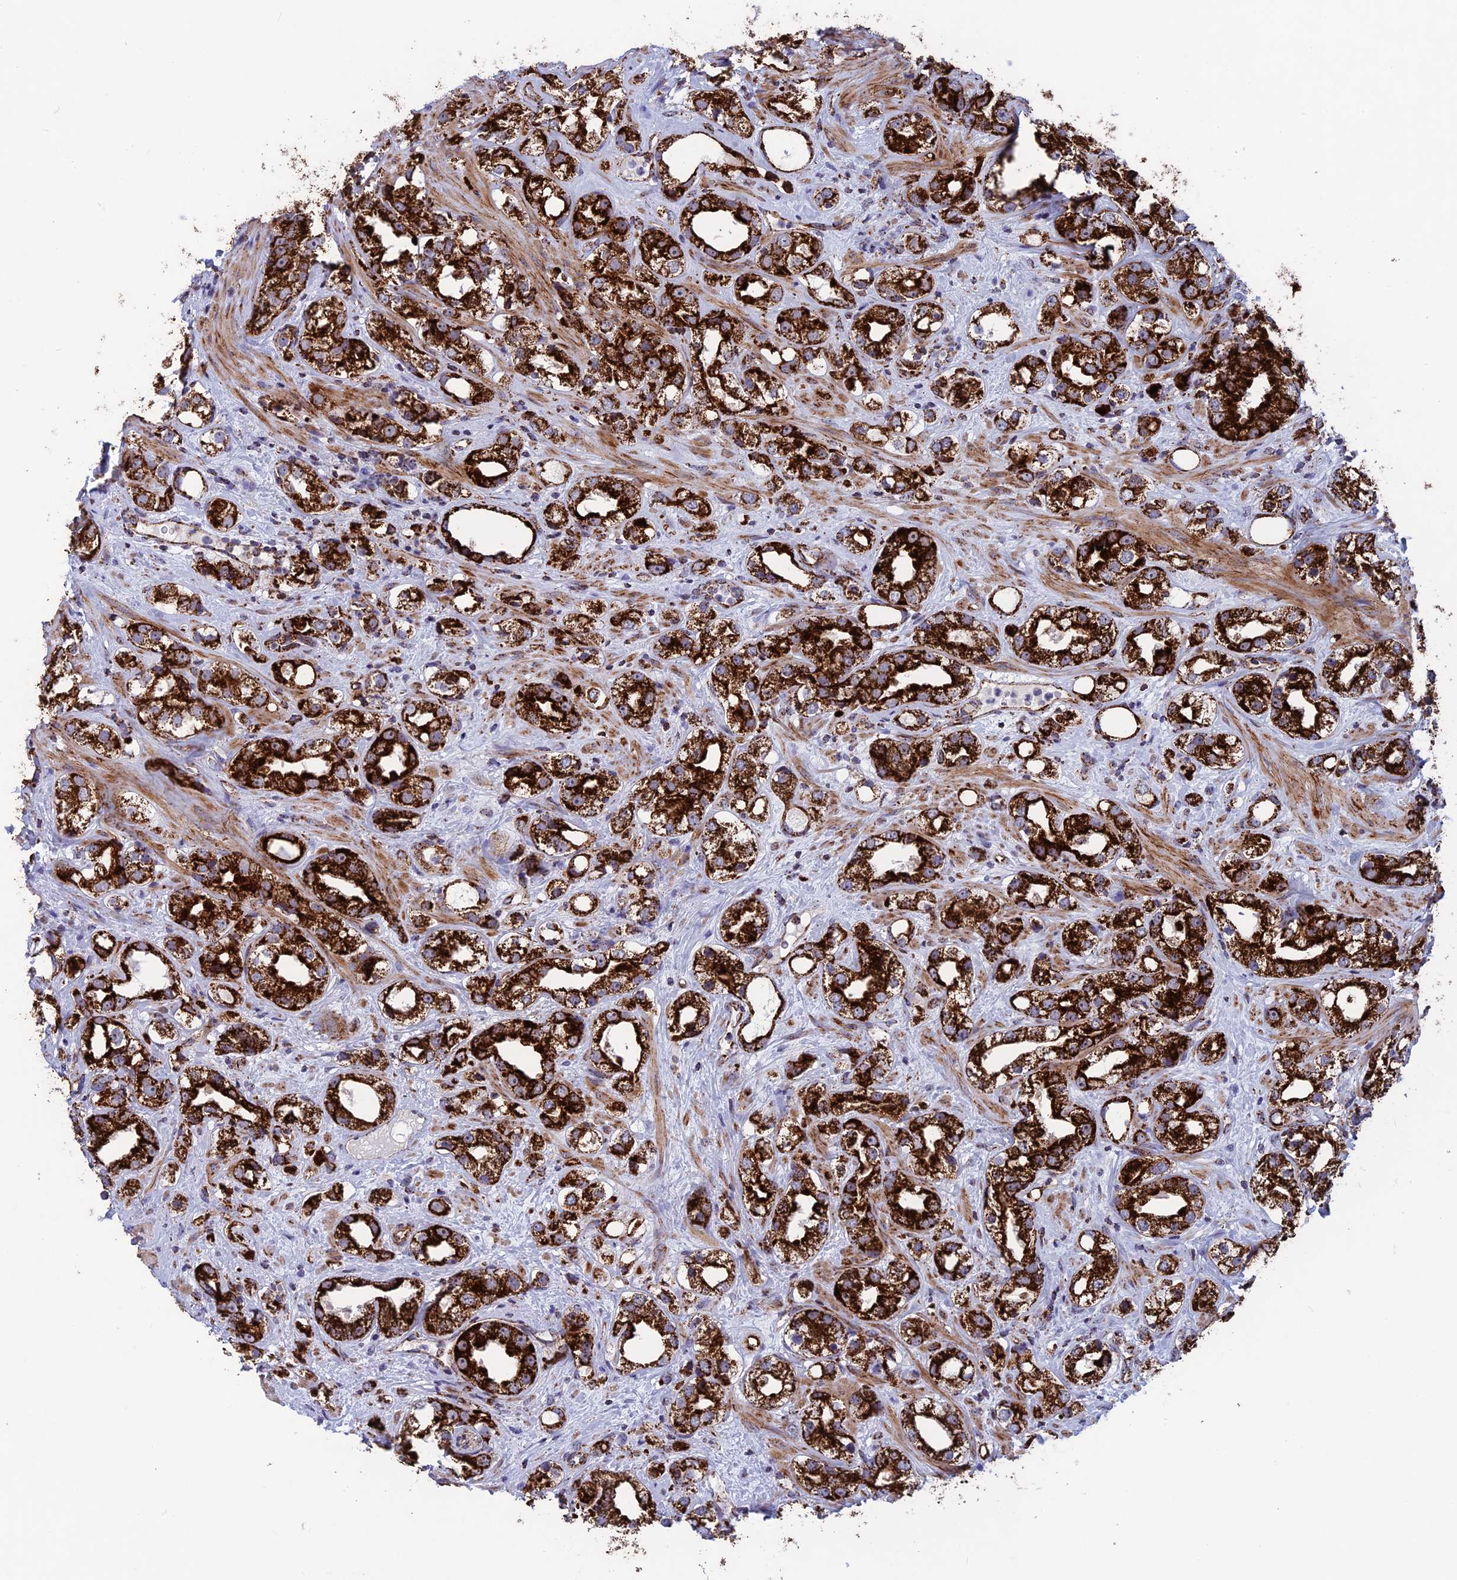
{"staining": {"intensity": "strong", "quantity": ">75%", "location": "cytoplasmic/membranous"}, "tissue": "prostate cancer", "cell_type": "Tumor cells", "image_type": "cancer", "snomed": [{"axis": "morphology", "description": "Adenocarcinoma, NOS"}, {"axis": "topography", "description": "Prostate"}], "caption": "Protein positivity by IHC reveals strong cytoplasmic/membranous positivity in approximately >75% of tumor cells in adenocarcinoma (prostate). The protein of interest is stained brown, and the nuclei are stained in blue (DAB IHC with brightfield microscopy, high magnification).", "gene": "MRPS18B", "patient": {"sex": "male", "age": 79}}